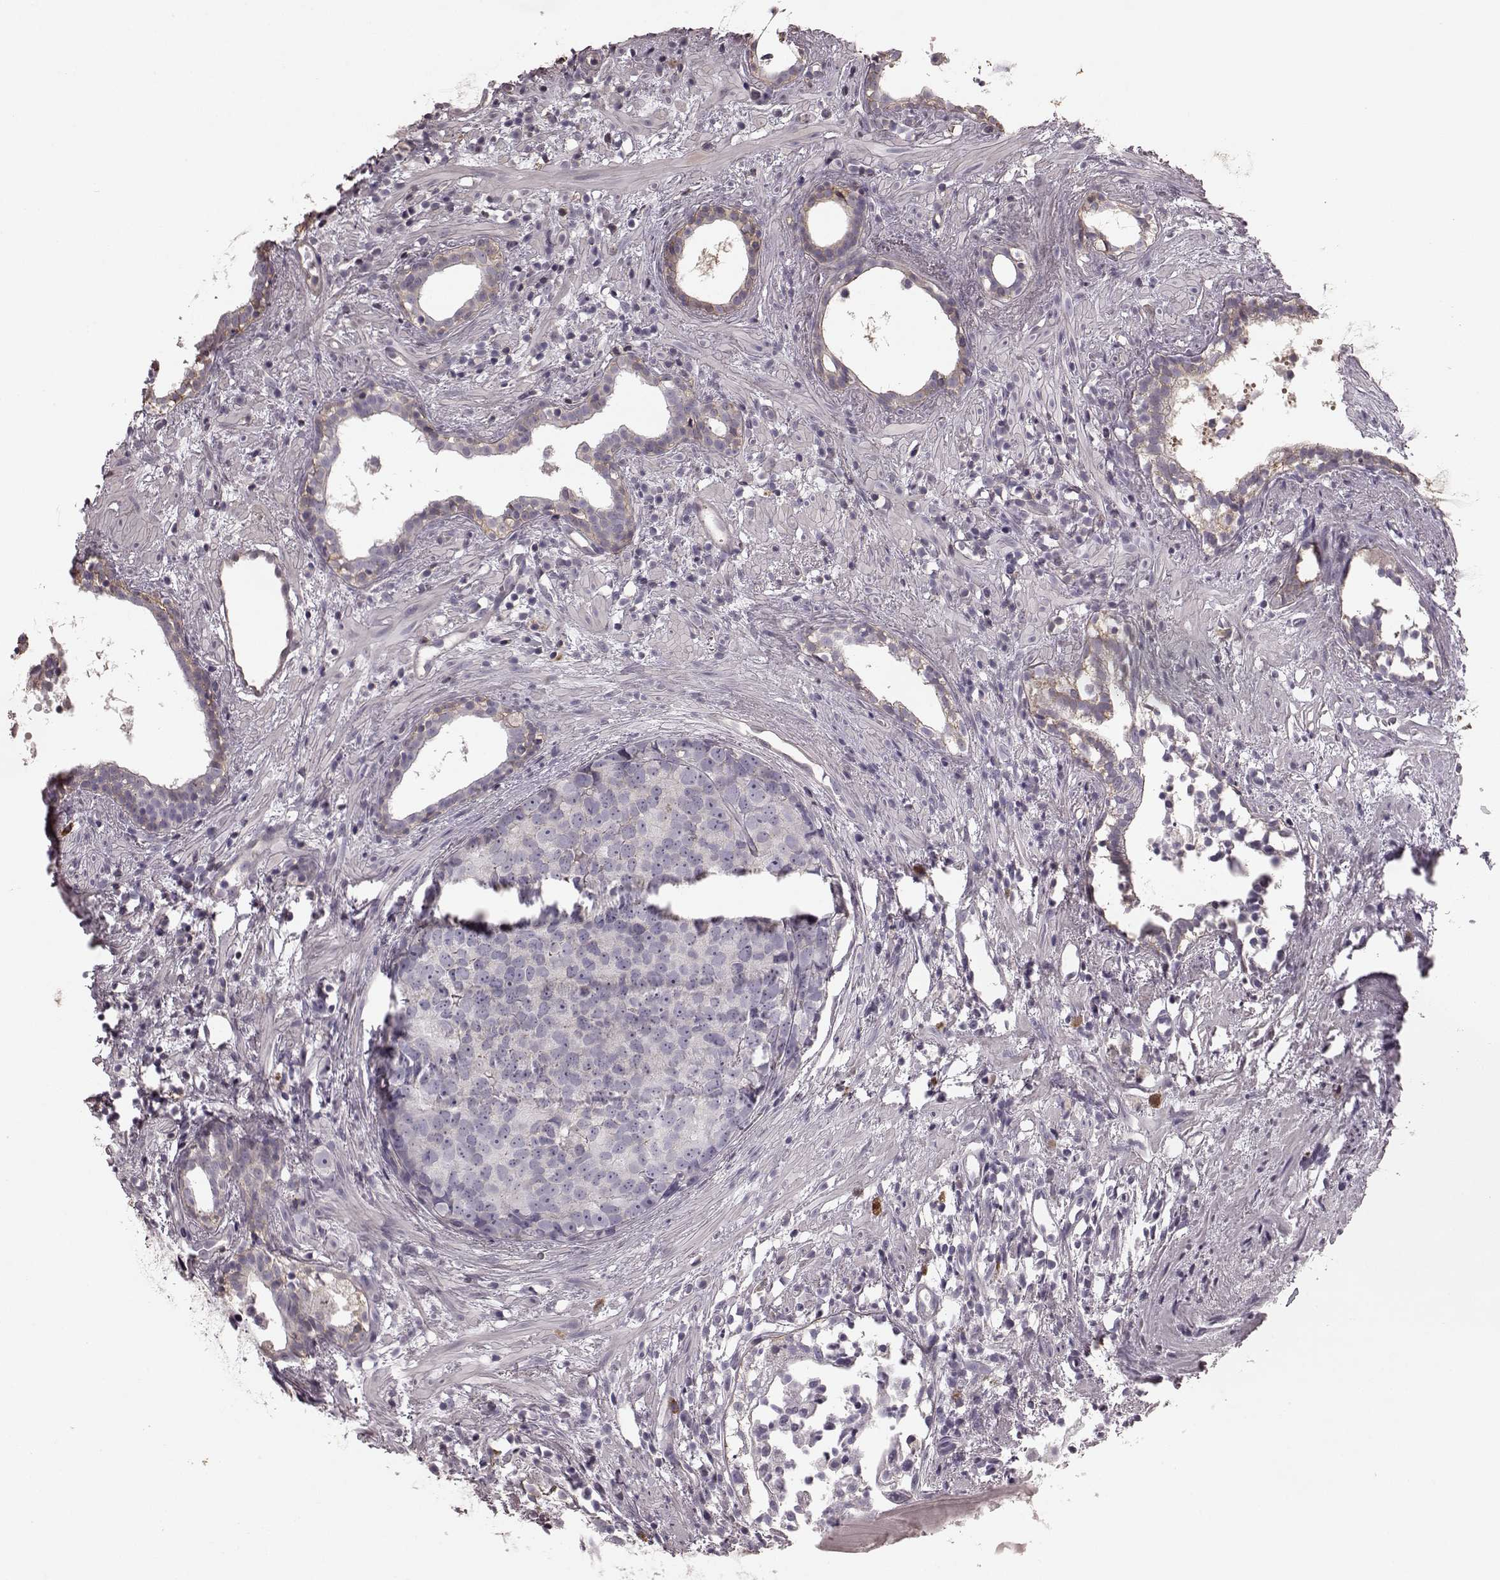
{"staining": {"intensity": "negative", "quantity": "none", "location": "none"}, "tissue": "prostate cancer", "cell_type": "Tumor cells", "image_type": "cancer", "snomed": [{"axis": "morphology", "description": "Adenocarcinoma, High grade"}, {"axis": "topography", "description": "Prostate"}], "caption": "Photomicrograph shows no significant protein positivity in tumor cells of prostate cancer (high-grade adenocarcinoma).", "gene": "PDCD1", "patient": {"sex": "male", "age": 83}}